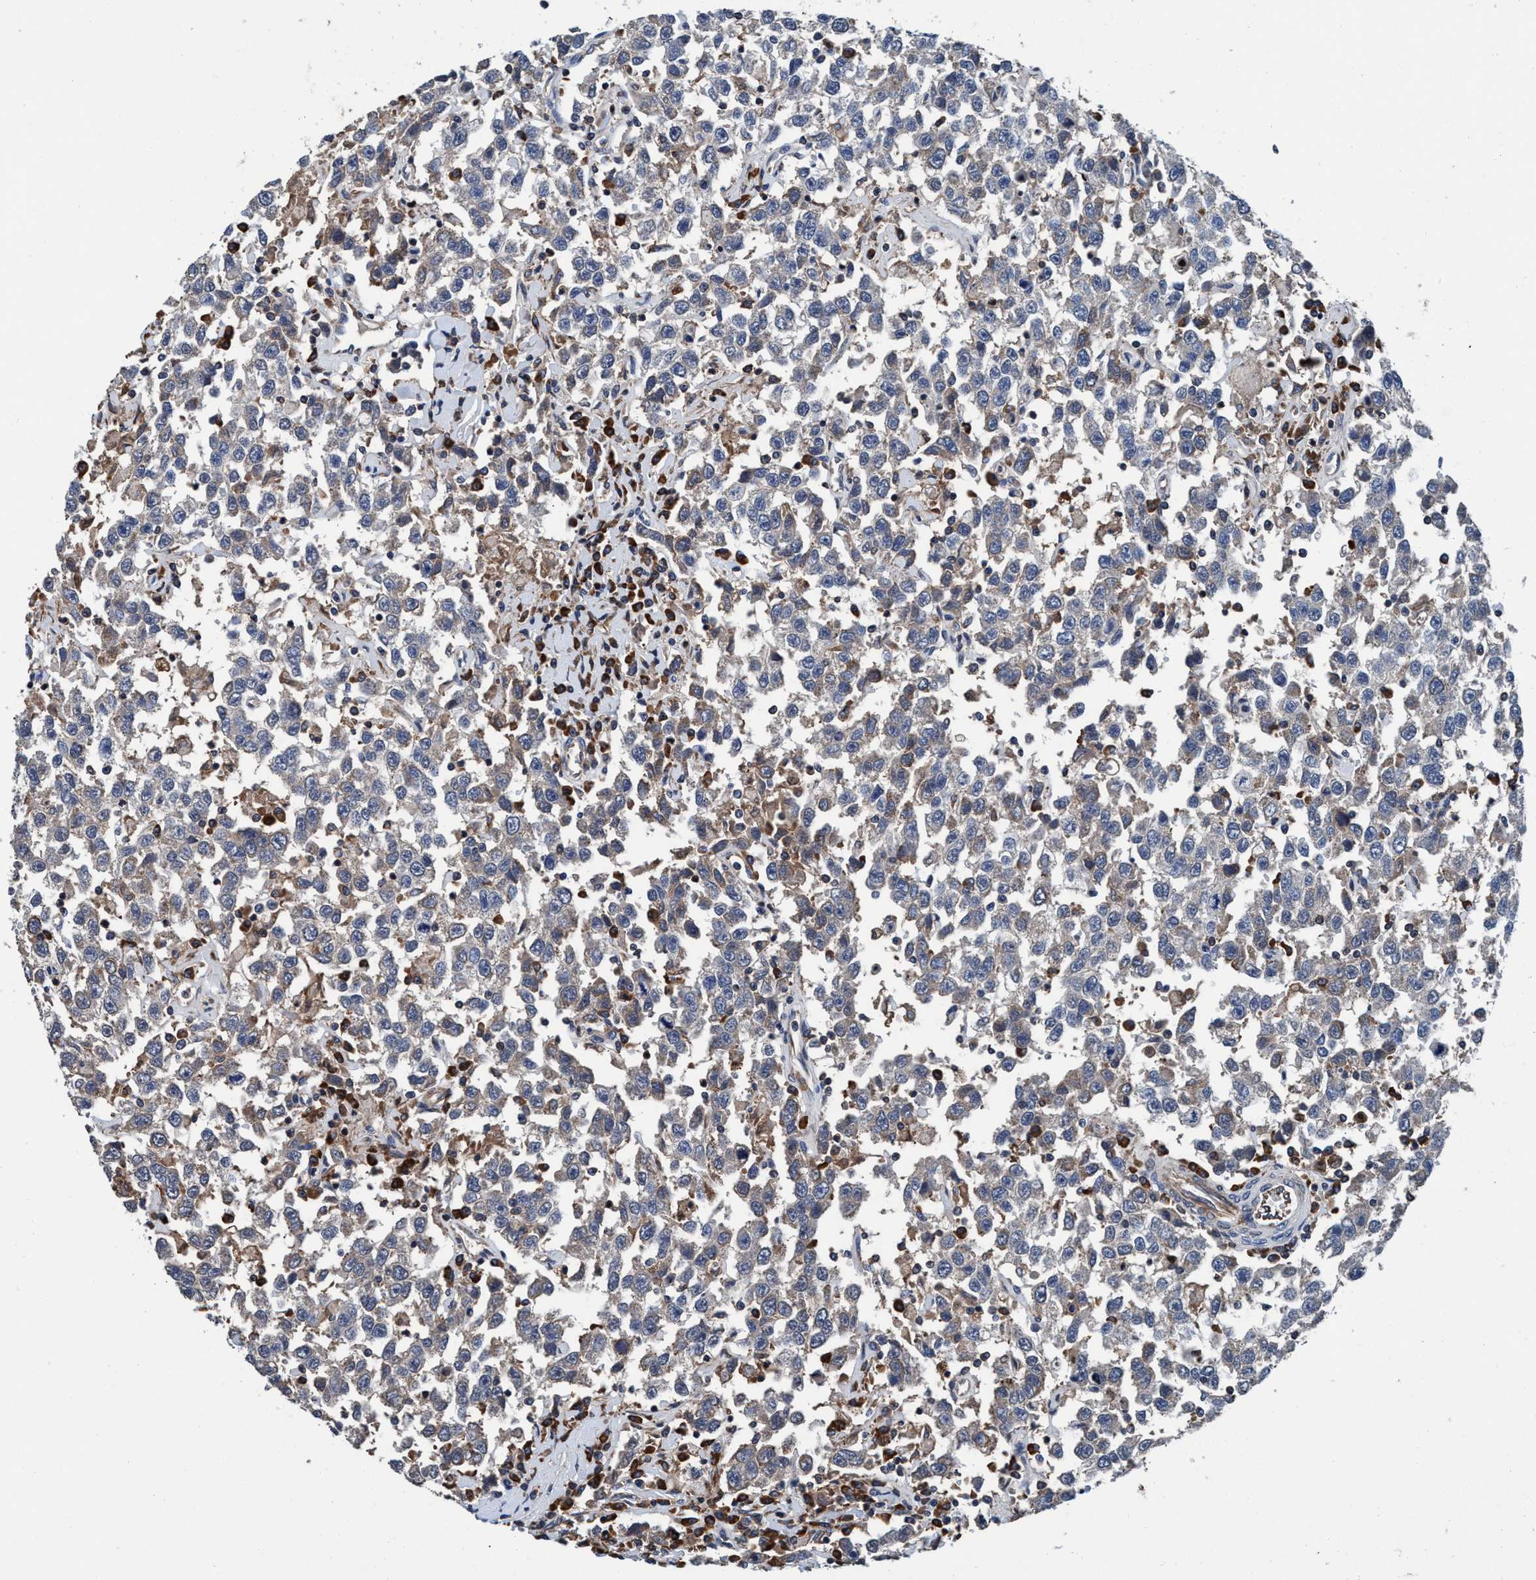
{"staining": {"intensity": "weak", "quantity": "<25%", "location": "cytoplasmic/membranous"}, "tissue": "testis cancer", "cell_type": "Tumor cells", "image_type": "cancer", "snomed": [{"axis": "morphology", "description": "Seminoma, NOS"}, {"axis": "topography", "description": "Testis"}], "caption": "This is an immunohistochemistry (IHC) photomicrograph of testis cancer (seminoma). There is no positivity in tumor cells.", "gene": "ENDOG", "patient": {"sex": "male", "age": 41}}